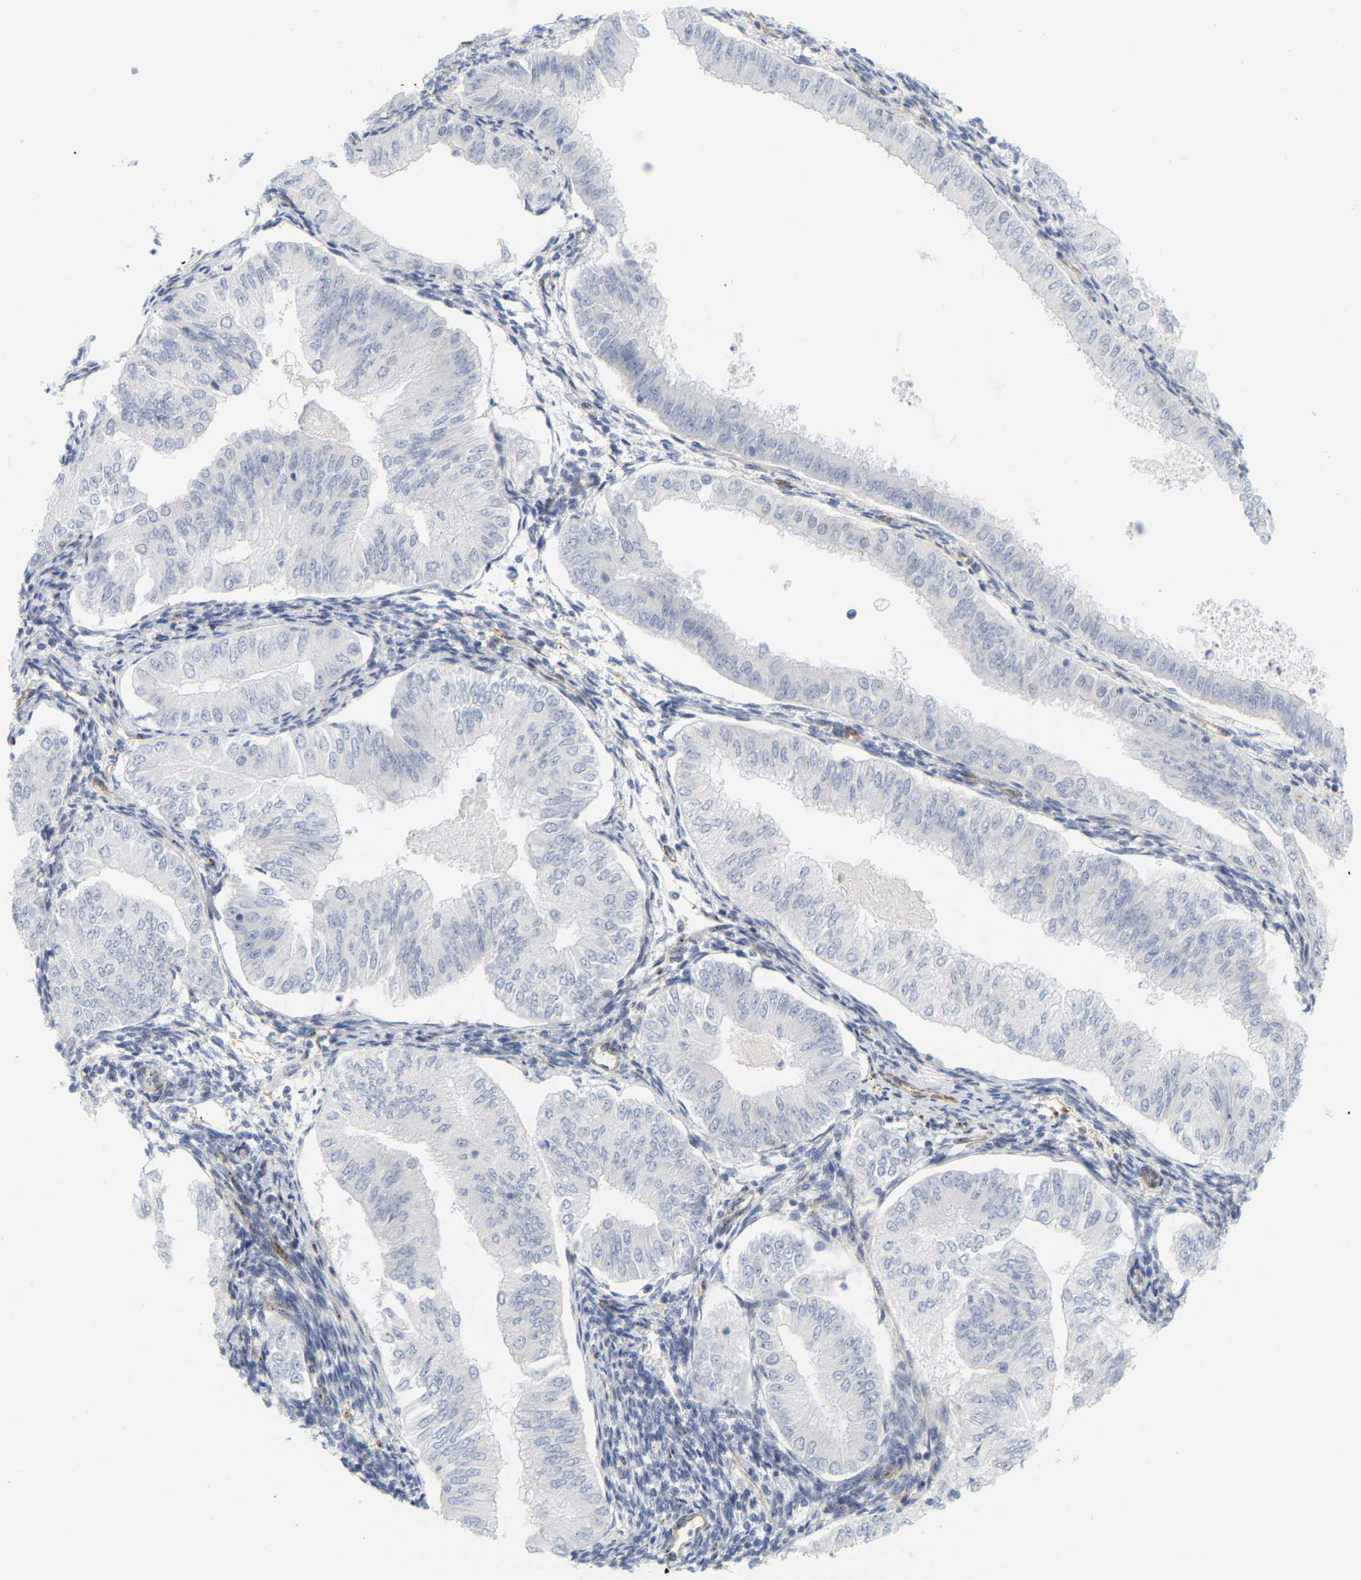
{"staining": {"intensity": "negative", "quantity": "none", "location": "none"}, "tissue": "endometrial cancer", "cell_type": "Tumor cells", "image_type": "cancer", "snomed": [{"axis": "morphology", "description": "Normal tissue, NOS"}, {"axis": "morphology", "description": "Adenocarcinoma, NOS"}, {"axis": "topography", "description": "Endometrium"}], "caption": "This micrograph is of endometrial cancer (adenocarcinoma) stained with IHC to label a protein in brown with the nuclei are counter-stained blue. There is no staining in tumor cells. (Stains: DAB (3,3'-diaminobenzidine) IHC with hematoxylin counter stain, Microscopy: brightfield microscopy at high magnification).", "gene": "RAPH1", "patient": {"sex": "female", "age": 53}}